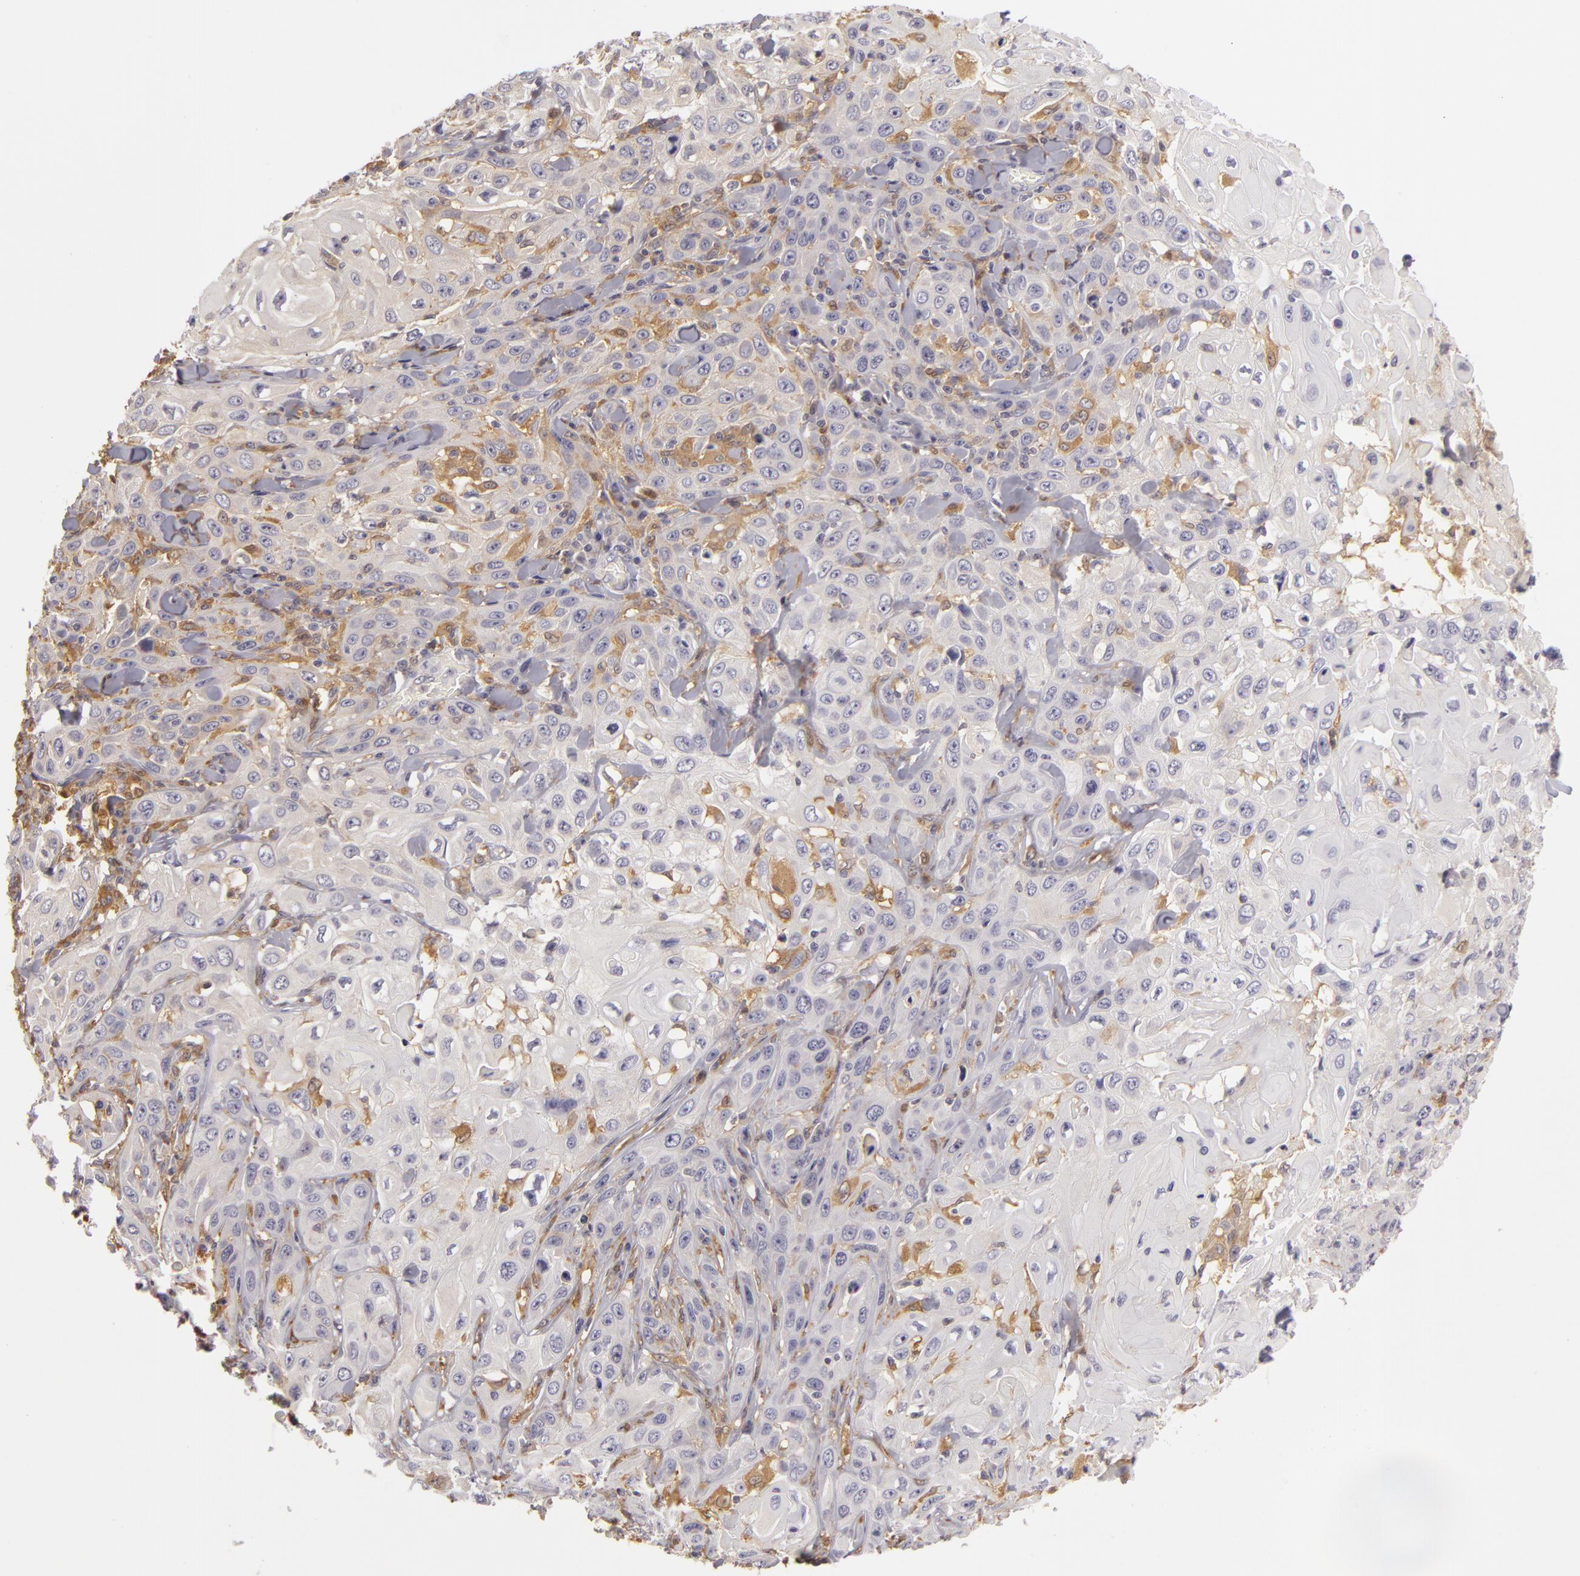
{"staining": {"intensity": "moderate", "quantity": "<25%", "location": "cytoplasmic/membranous"}, "tissue": "skin cancer", "cell_type": "Tumor cells", "image_type": "cancer", "snomed": [{"axis": "morphology", "description": "Squamous cell carcinoma, NOS"}, {"axis": "topography", "description": "Skin"}], "caption": "Brown immunohistochemical staining in human squamous cell carcinoma (skin) demonstrates moderate cytoplasmic/membranous staining in approximately <25% of tumor cells. (brown staining indicates protein expression, while blue staining denotes nuclei).", "gene": "GNPDA1", "patient": {"sex": "male", "age": 84}}